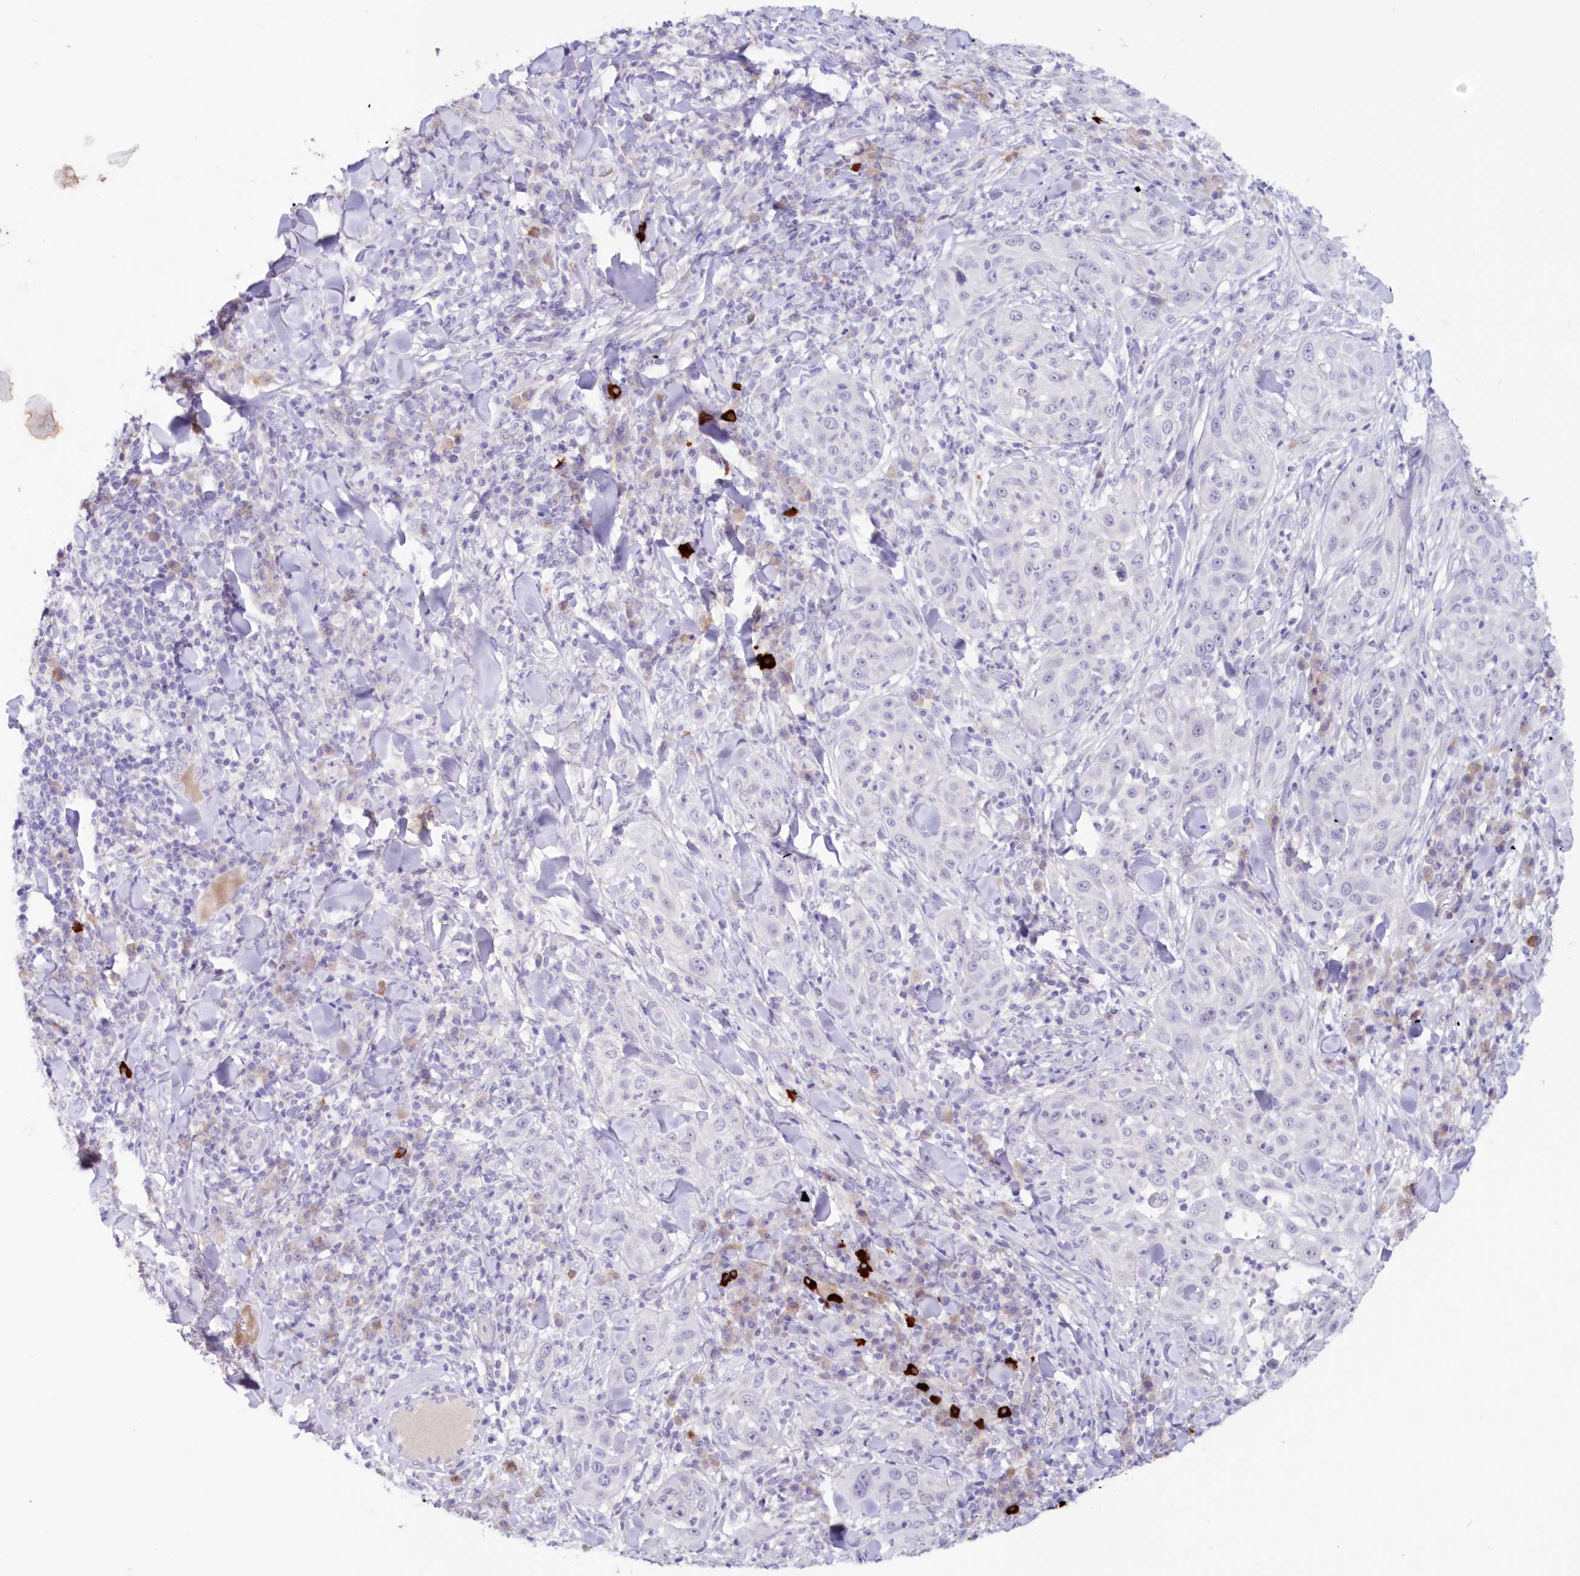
{"staining": {"intensity": "negative", "quantity": "none", "location": "none"}, "tissue": "skin cancer", "cell_type": "Tumor cells", "image_type": "cancer", "snomed": [{"axis": "morphology", "description": "Squamous cell carcinoma, NOS"}, {"axis": "topography", "description": "Skin"}], "caption": "The image displays no staining of tumor cells in skin cancer.", "gene": "SNED1", "patient": {"sex": "female", "age": 44}}